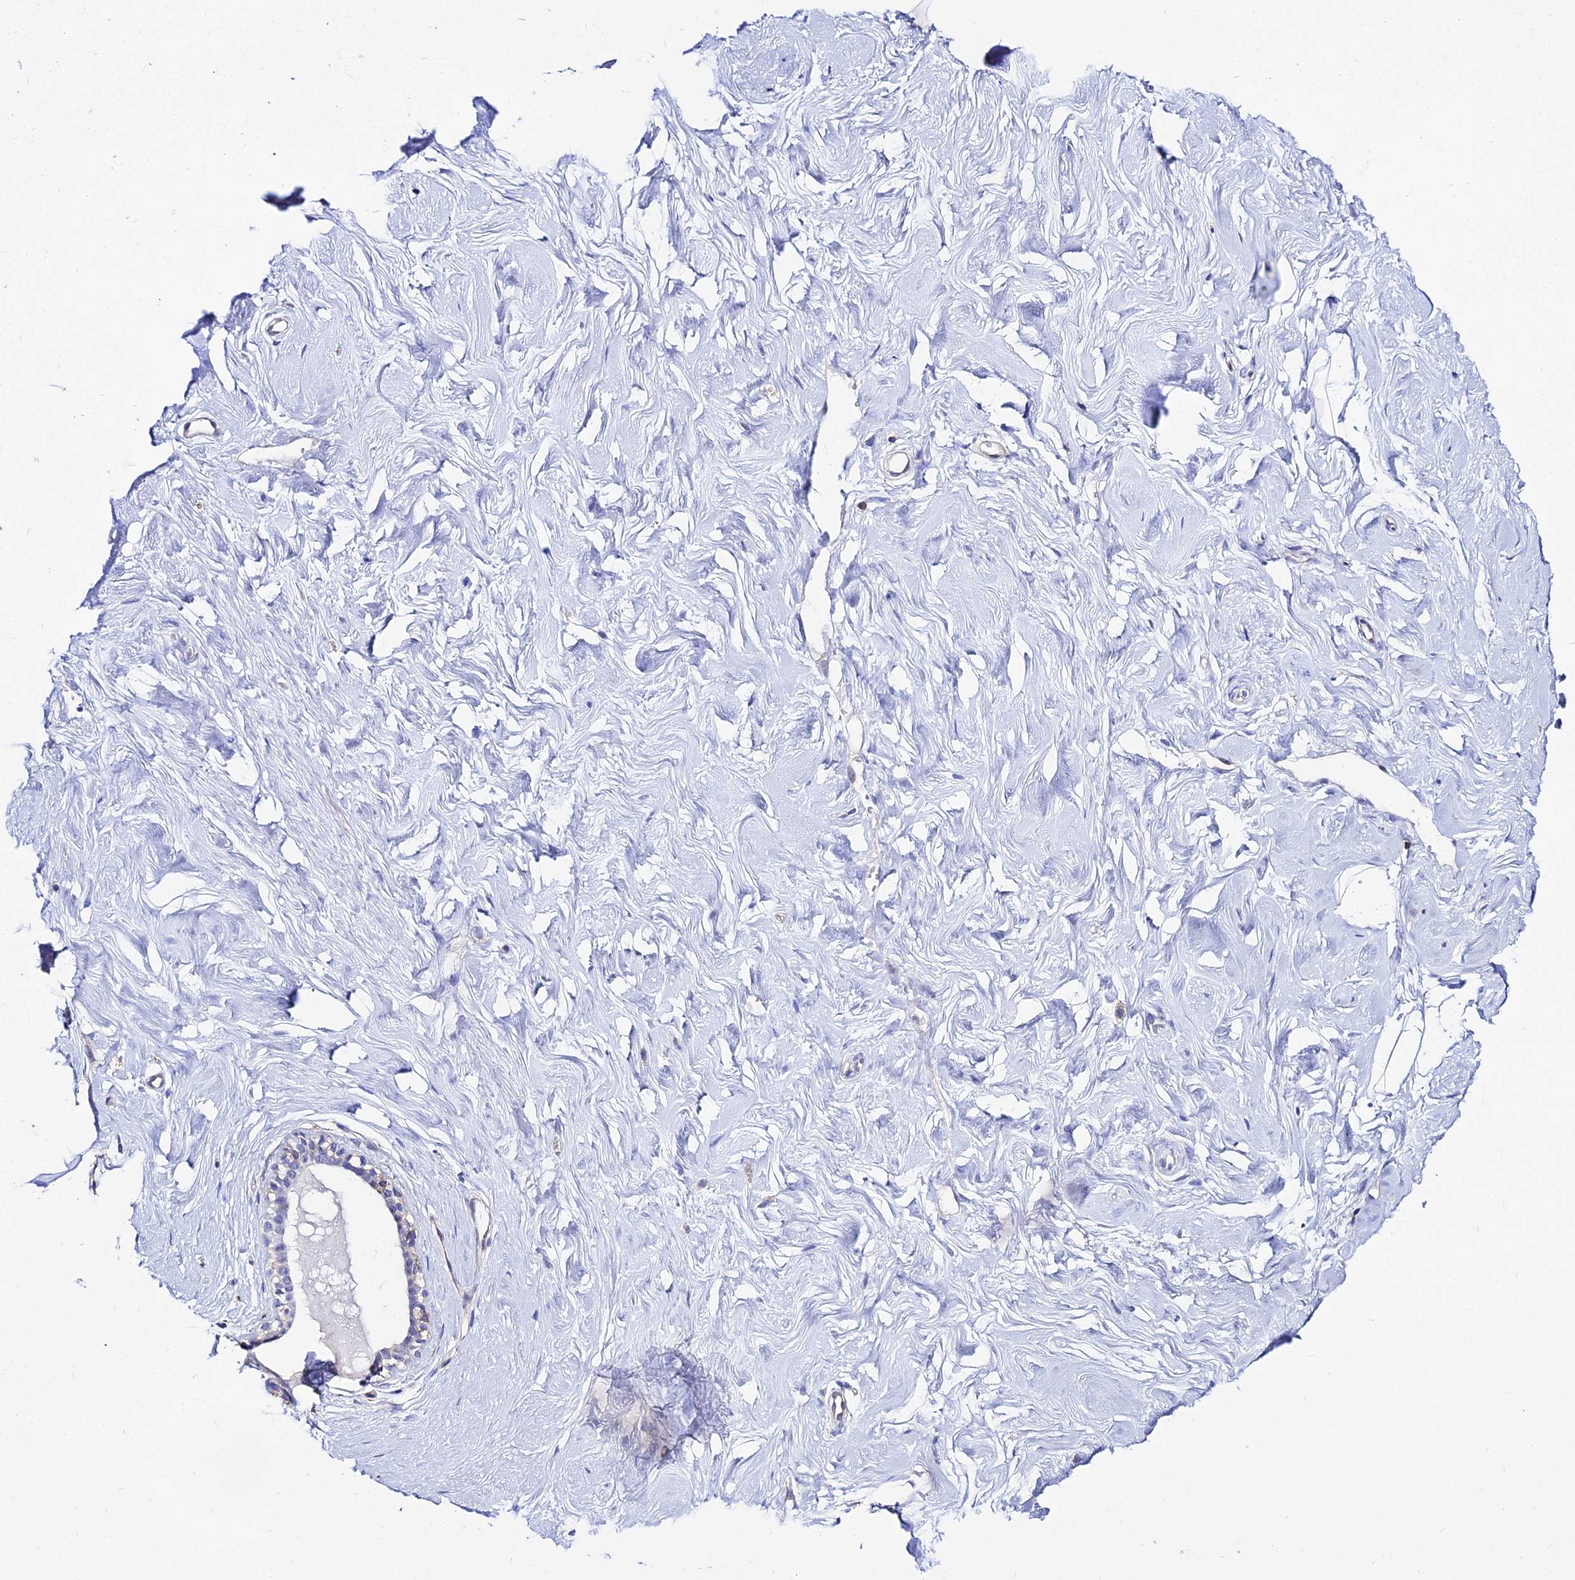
{"staining": {"intensity": "negative", "quantity": "none", "location": "none"}, "tissue": "breast", "cell_type": "Adipocytes", "image_type": "normal", "snomed": [{"axis": "morphology", "description": "Normal tissue, NOS"}, {"axis": "morphology", "description": "Adenoma, NOS"}, {"axis": "topography", "description": "Breast"}], "caption": "The micrograph shows no significant positivity in adipocytes of breast. (Stains: DAB immunohistochemistry with hematoxylin counter stain, Microscopy: brightfield microscopy at high magnification).", "gene": "S100A16", "patient": {"sex": "female", "age": 23}}